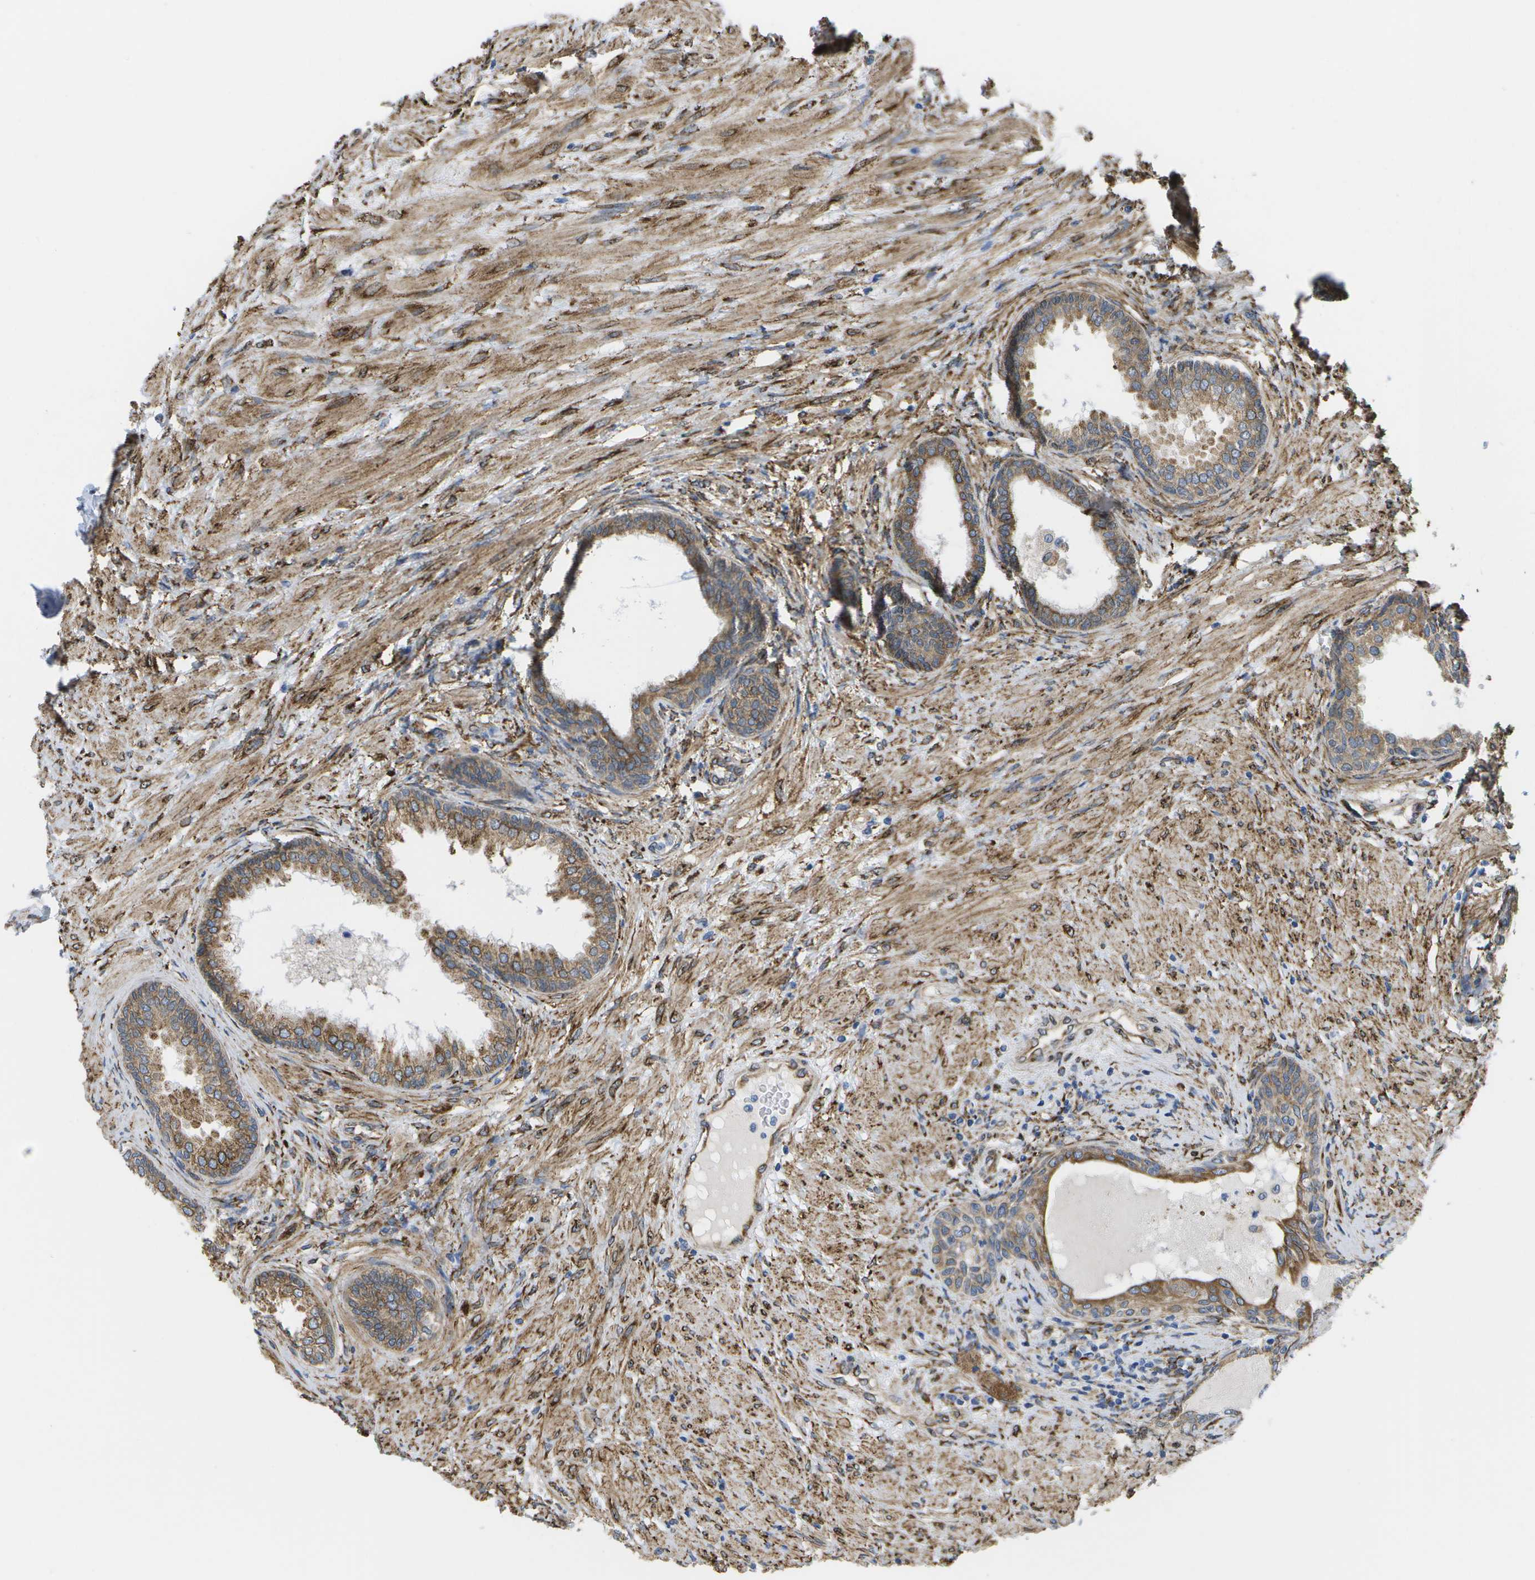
{"staining": {"intensity": "moderate", "quantity": ">75%", "location": "cytoplasmic/membranous"}, "tissue": "prostate", "cell_type": "Glandular cells", "image_type": "normal", "snomed": [{"axis": "morphology", "description": "Normal tissue, NOS"}, {"axis": "topography", "description": "Prostate"}], "caption": "Immunohistochemistry histopathology image of unremarkable prostate: human prostate stained using IHC demonstrates medium levels of moderate protein expression localized specifically in the cytoplasmic/membranous of glandular cells, appearing as a cytoplasmic/membranous brown color.", "gene": "ZDHHC17", "patient": {"sex": "male", "age": 76}}